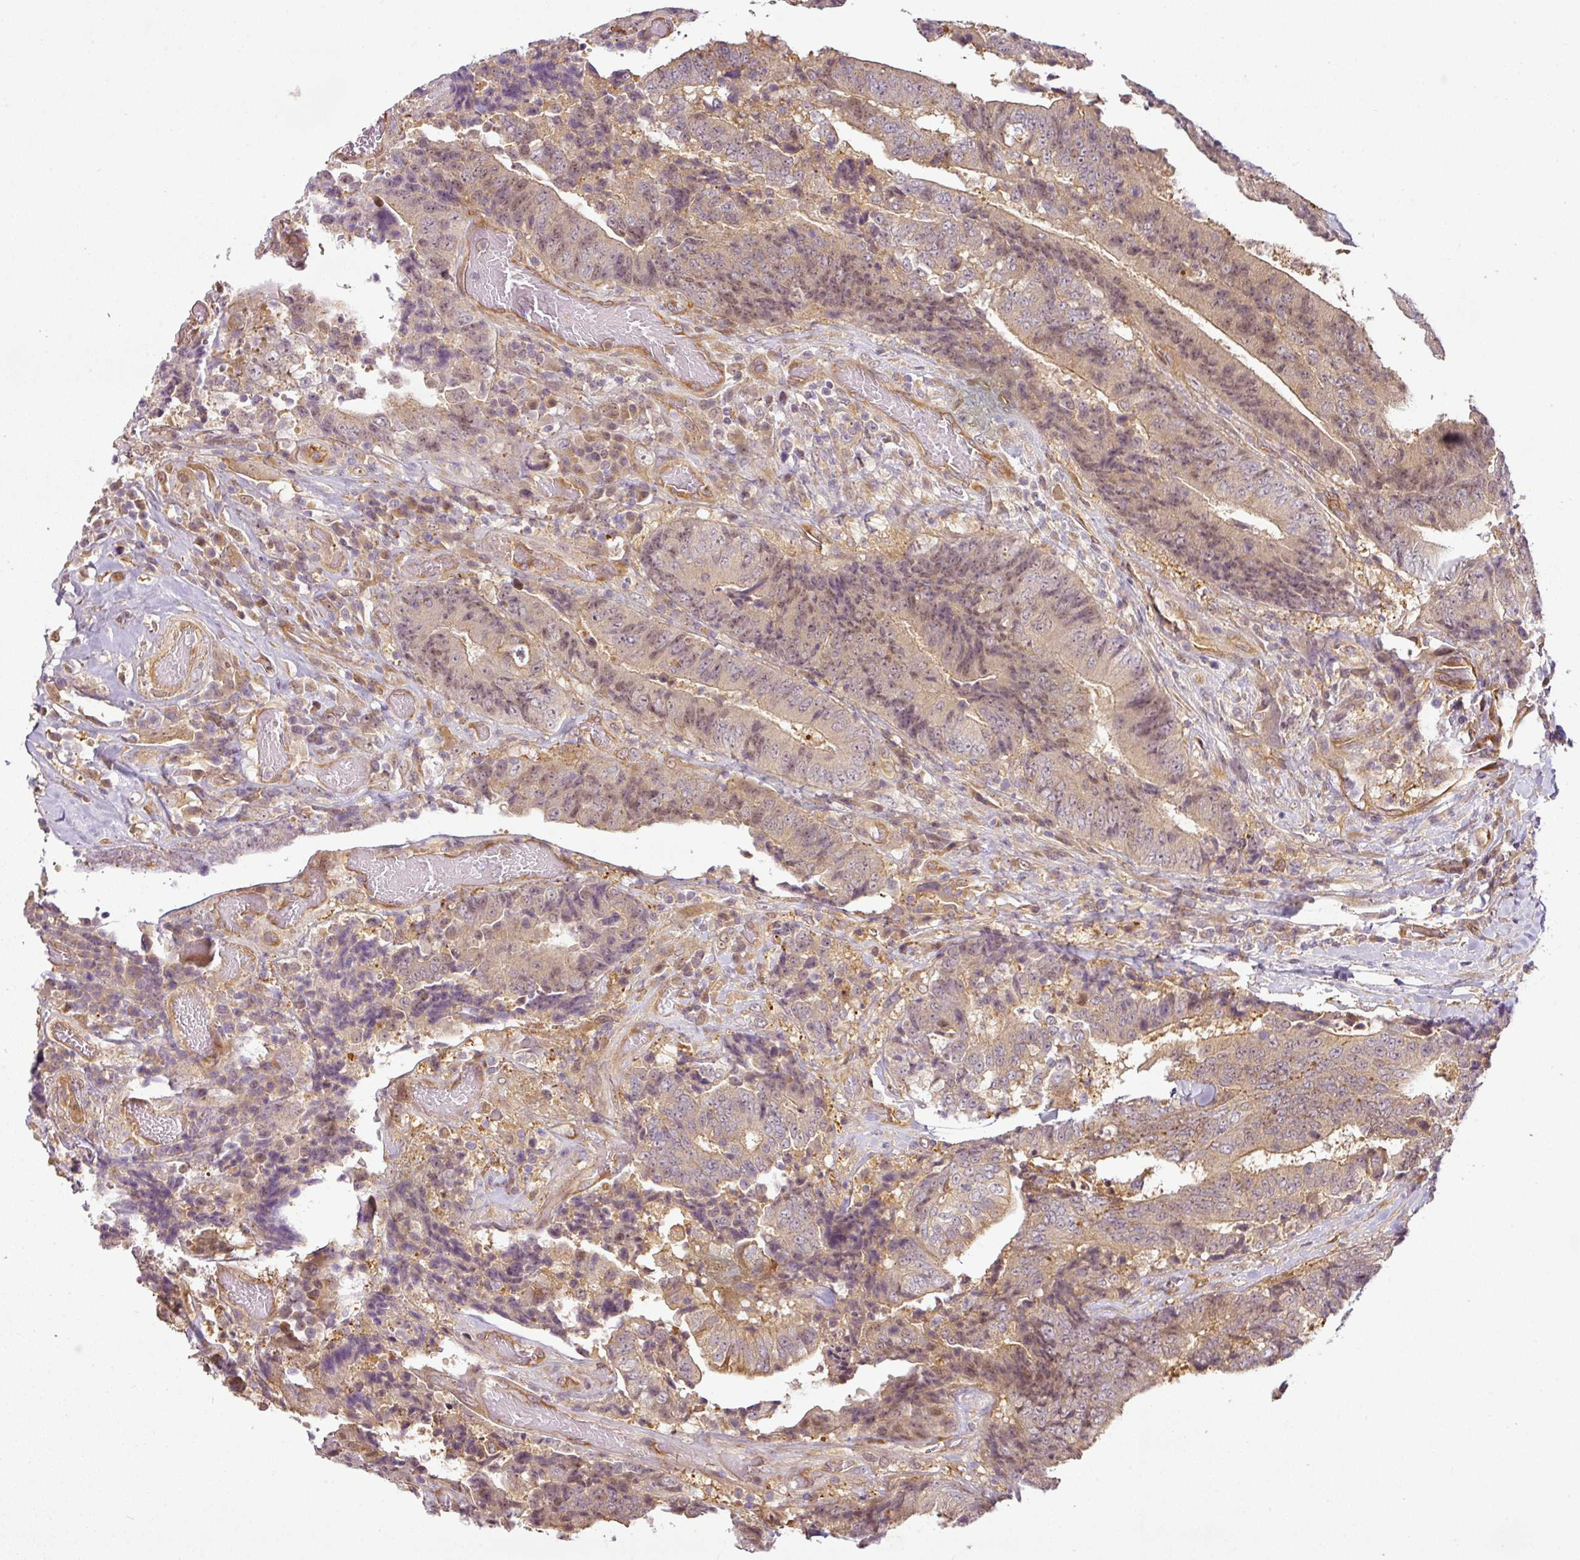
{"staining": {"intensity": "weak", "quantity": "<25%", "location": "cytoplasmic/membranous,nuclear"}, "tissue": "colorectal cancer", "cell_type": "Tumor cells", "image_type": "cancer", "snomed": [{"axis": "morphology", "description": "Adenocarcinoma, NOS"}, {"axis": "topography", "description": "Rectum"}], "caption": "This photomicrograph is of colorectal adenocarcinoma stained with immunohistochemistry (IHC) to label a protein in brown with the nuclei are counter-stained blue. There is no expression in tumor cells.", "gene": "ANKRD18A", "patient": {"sex": "male", "age": 72}}